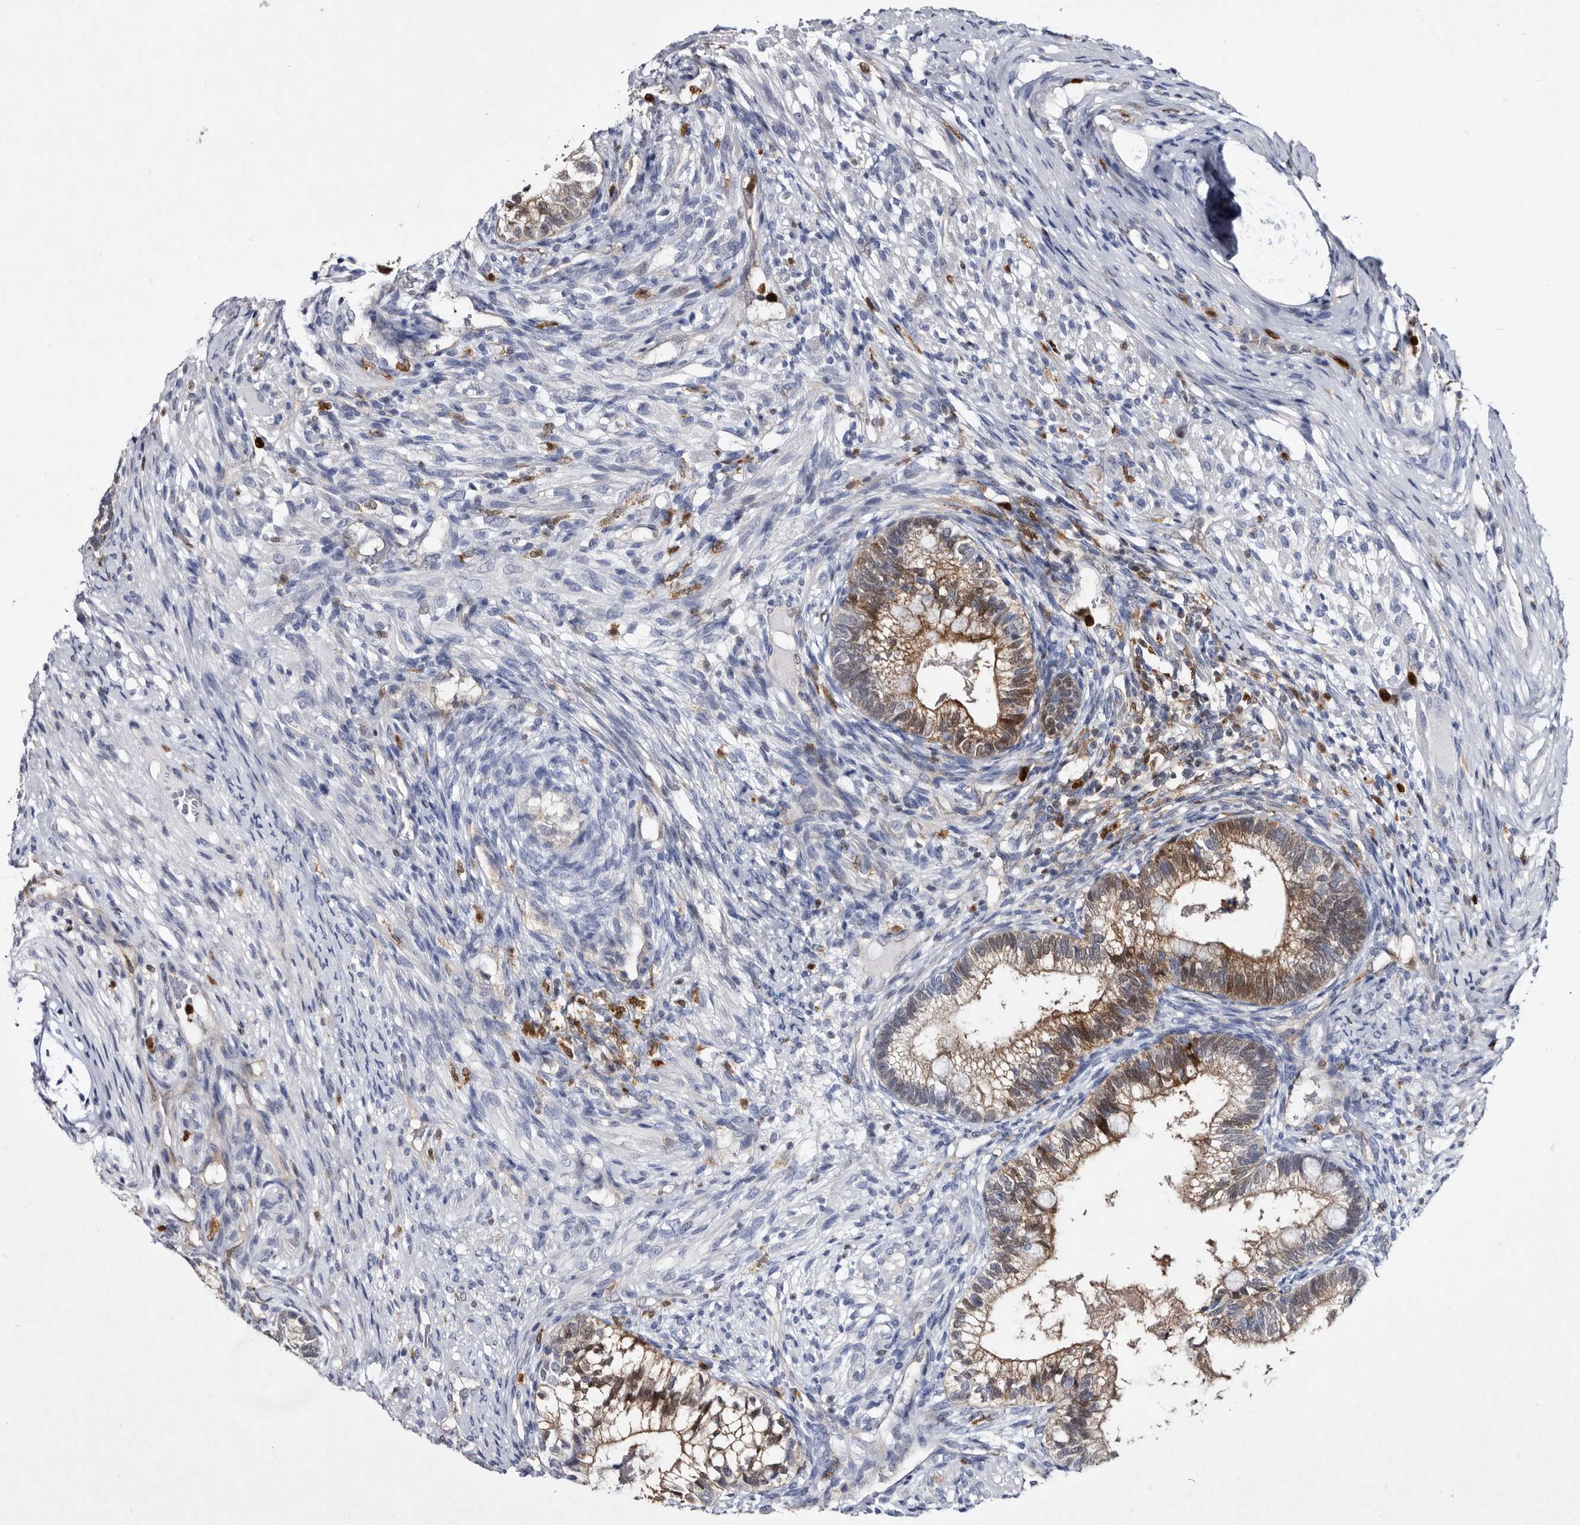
{"staining": {"intensity": "moderate", "quantity": "25%-75%", "location": "cytoplasmic/membranous,nuclear"}, "tissue": "testis cancer", "cell_type": "Tumor cells", "image_type": "cancer", "snomed": [{"axis": "morphology", "description": "Seminoma, NOS"}, {"axis": "morphology", "description": "Carcinoma, Embryonal, NOS"}, {"axis": "topography", "description": "Testis"}], "caption": "A brown stain highlights moderate cytoplasmic/membranous and nuclear positivity of a protein in testis seminoma tumor cells.", "gene": "SERPINB8", "patient": {"sex": "male", "age": 28}}